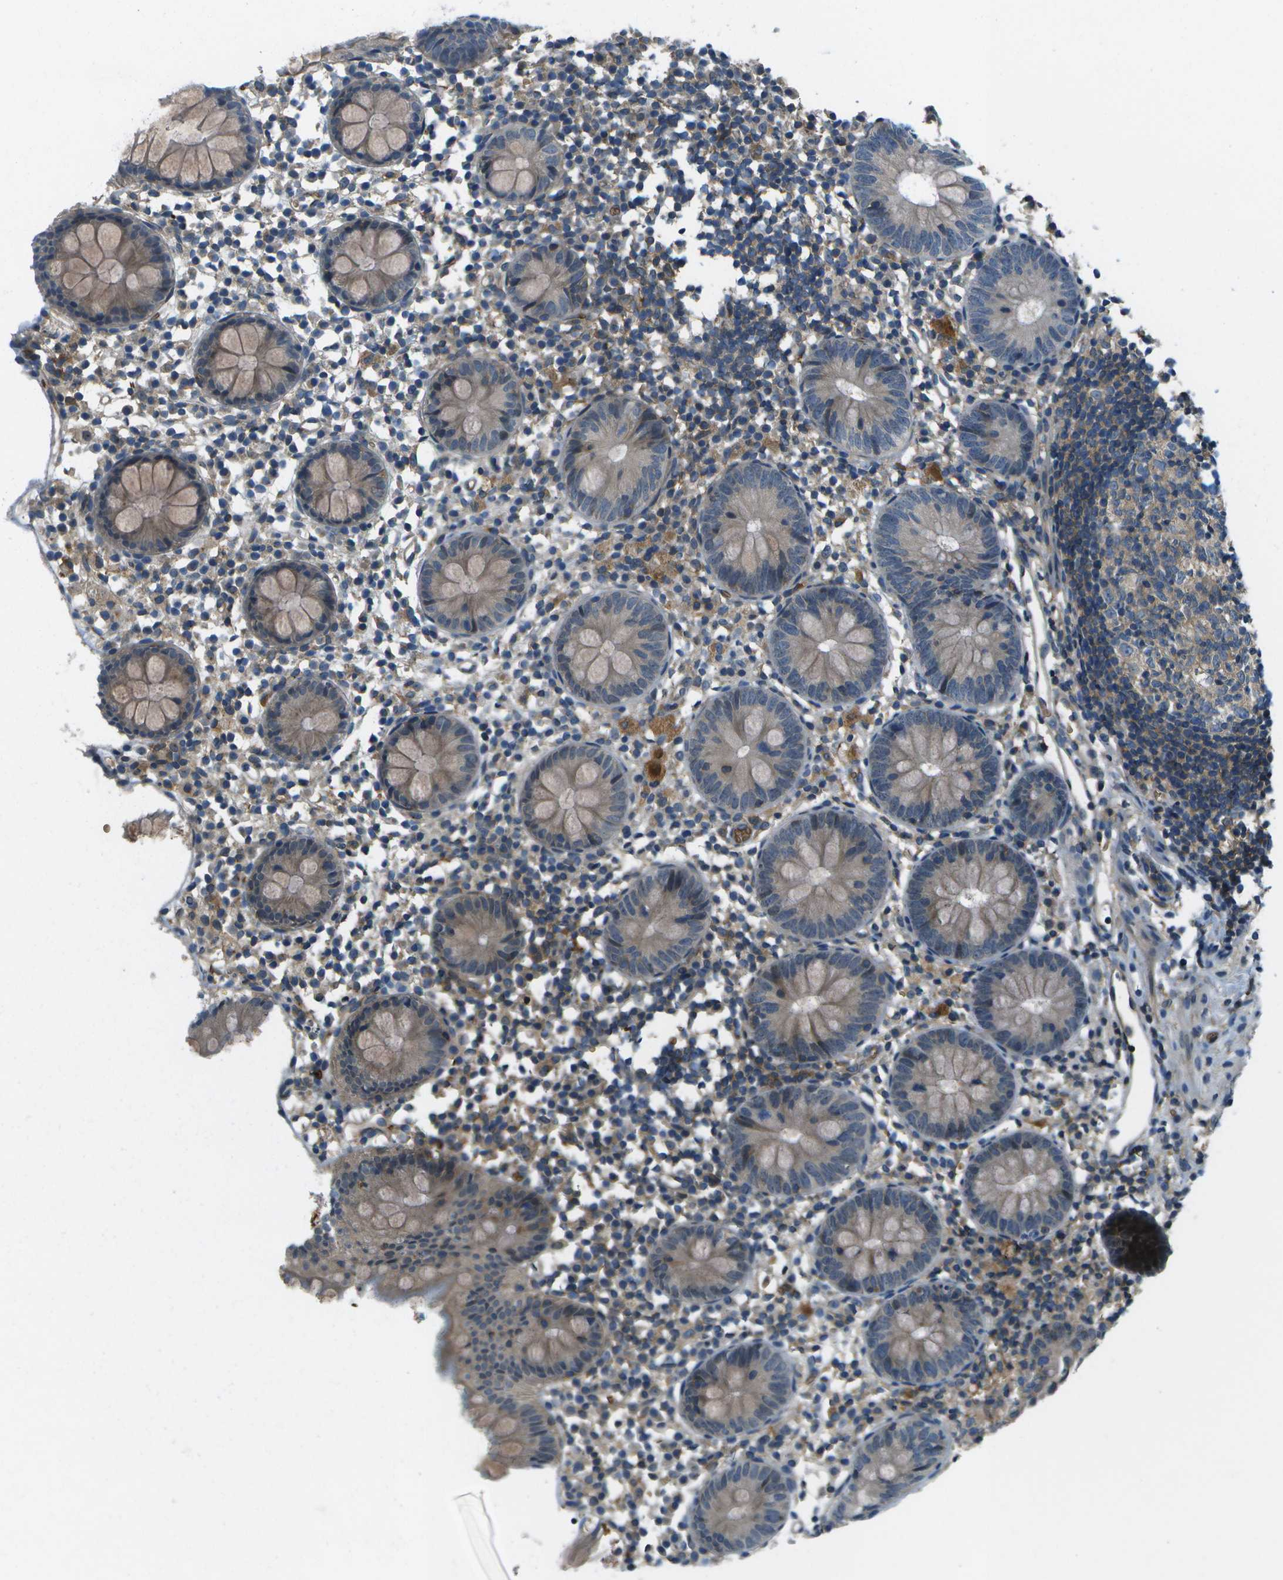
{"staining": {"intensity": "weak", "quantity": ">75%", "location": "cytoplasmic/membranous"}, "tissue": "appendix", "cell_type": "Glandular cells", "image_type": "normal", "snomed": [{"axis": "morphology", "description": "Normal tissue, NOS"}, {"axis": "topography", "description": "Appendix"}], "caption": "DAB (3,3'-diaminobenzidine) immunohistochemical staining of benign appendix reveals weak cytoplasmic/membranous protein expression in approximately >75% of glandular cells. Nuclei are stained in blue.", "gene": "CTIF", "patient": {"sex": "female", "age": 20}}